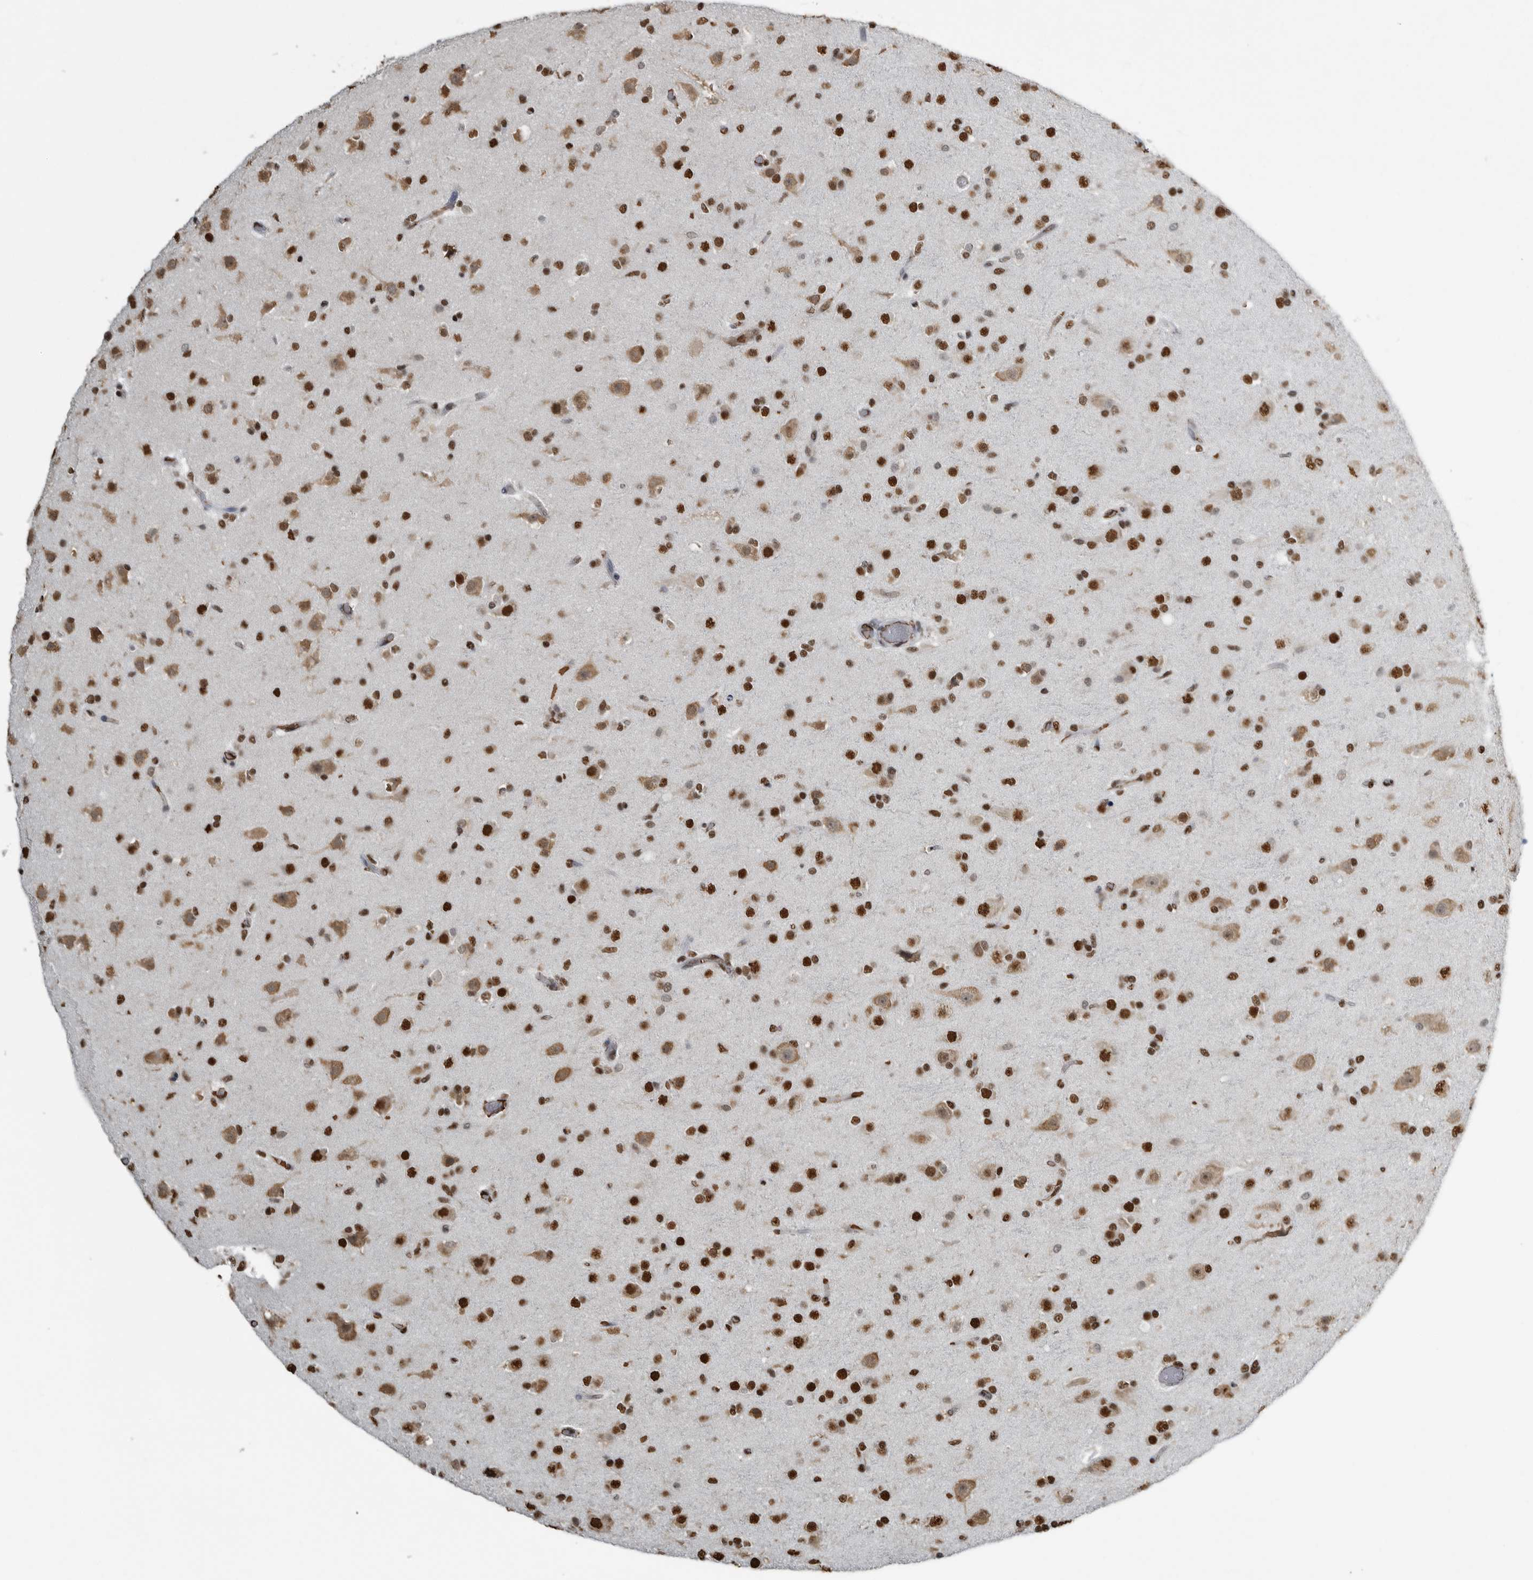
{"staining": {"intensity": "strong", "quantity": ">75%", "location": "nuclear"}, "tissue": "glioma", "cell_type": "Tumor cells", "image_type": "cancer", "snomed": [{"axis": "morphology", "description": "Glioma, malignant, Low grade"}, {"axis": "topography", "description": "Brain"}], "caption": "Strong nuclear staining is seen in approximately >75% of tumor cells in low-grade glioma (malignant). (DAB (3,3'-diaminobenzidine) = brown stain, brightfield microscopy at high magnification).", "gene": "TGS1", "patient": {"sex": "male", "age": 65}}